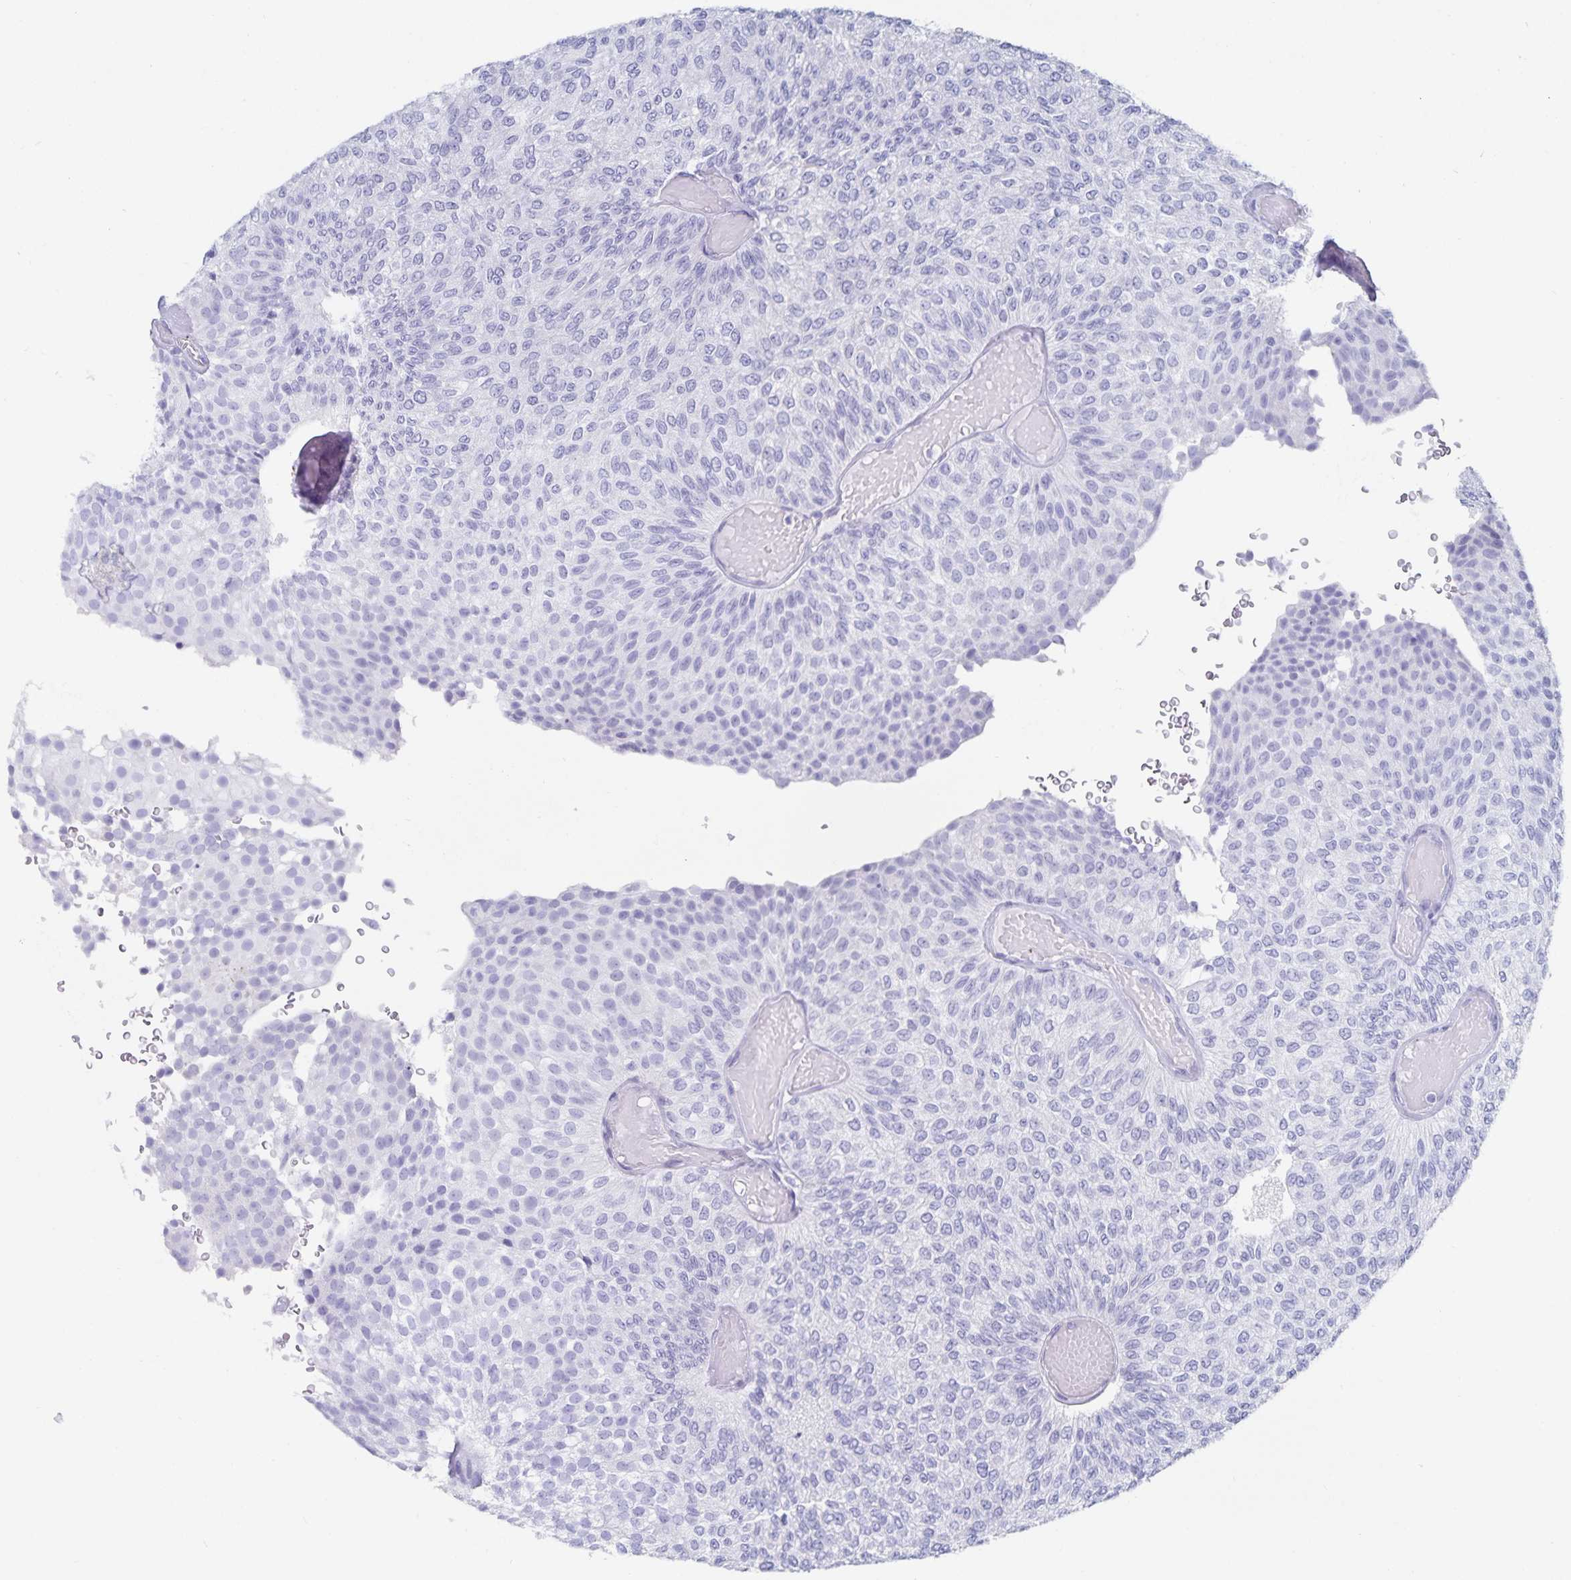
{"staining": {"intensity": "negative", "quantity": "none", "location": "none"}, "tissue": "urothelial cancer", "cell_type": "Tumor cells", "image_type": "cancer", "snomed": [{"axis": "morphology", "description": "Urothelial carcinoma, Low grade"}, {"axis": "topography", "description": "Urinary bladder"}], "caption": "Tumor cells are negative for protein expression in human urothelial carcinoma (low-grade).", "gene": "C19orf73", "patient": {"sex": "male", "age": 78}}